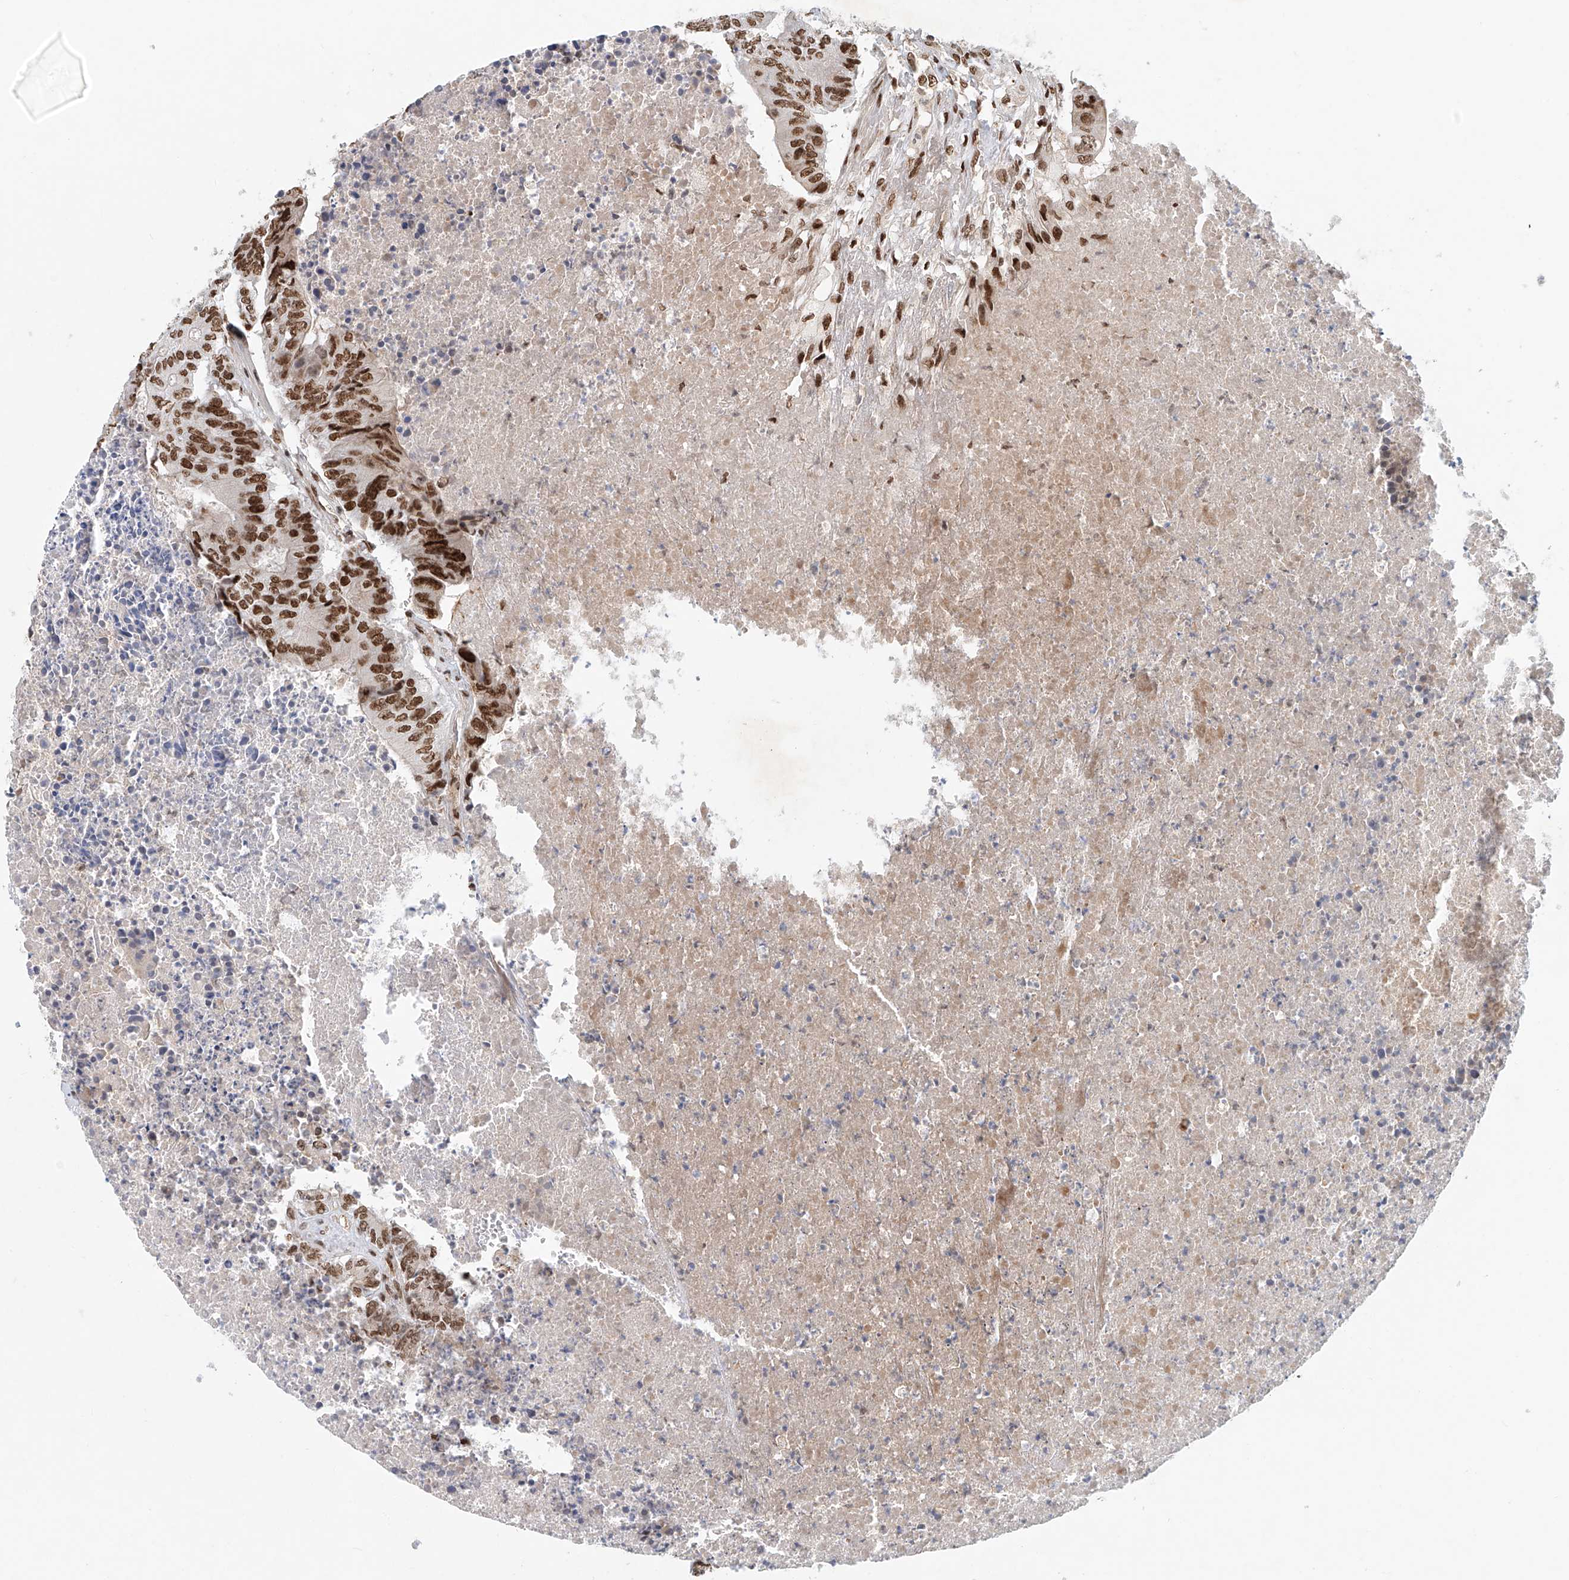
{"staining": {"intensity": "strong", "quantity": ">75%", "location": "nuclear"}, "tissue": "colorectal cancer", "cell_type": "Tumor cells", "image_type": "cancer", "snomed": [{"axis": "morphology", "description": "Adenocarcinoma, NOS"}, {"axis": "topography", "description": "Colon"}], "caption": "This is an image of immunohistochemistry staining of colorectal cancer (adenocarcinoma), which shows strong expression in the nuclear of tumor cells.", "gene": "ZNF470", "patient": {"sex": "male", "age": 87}}